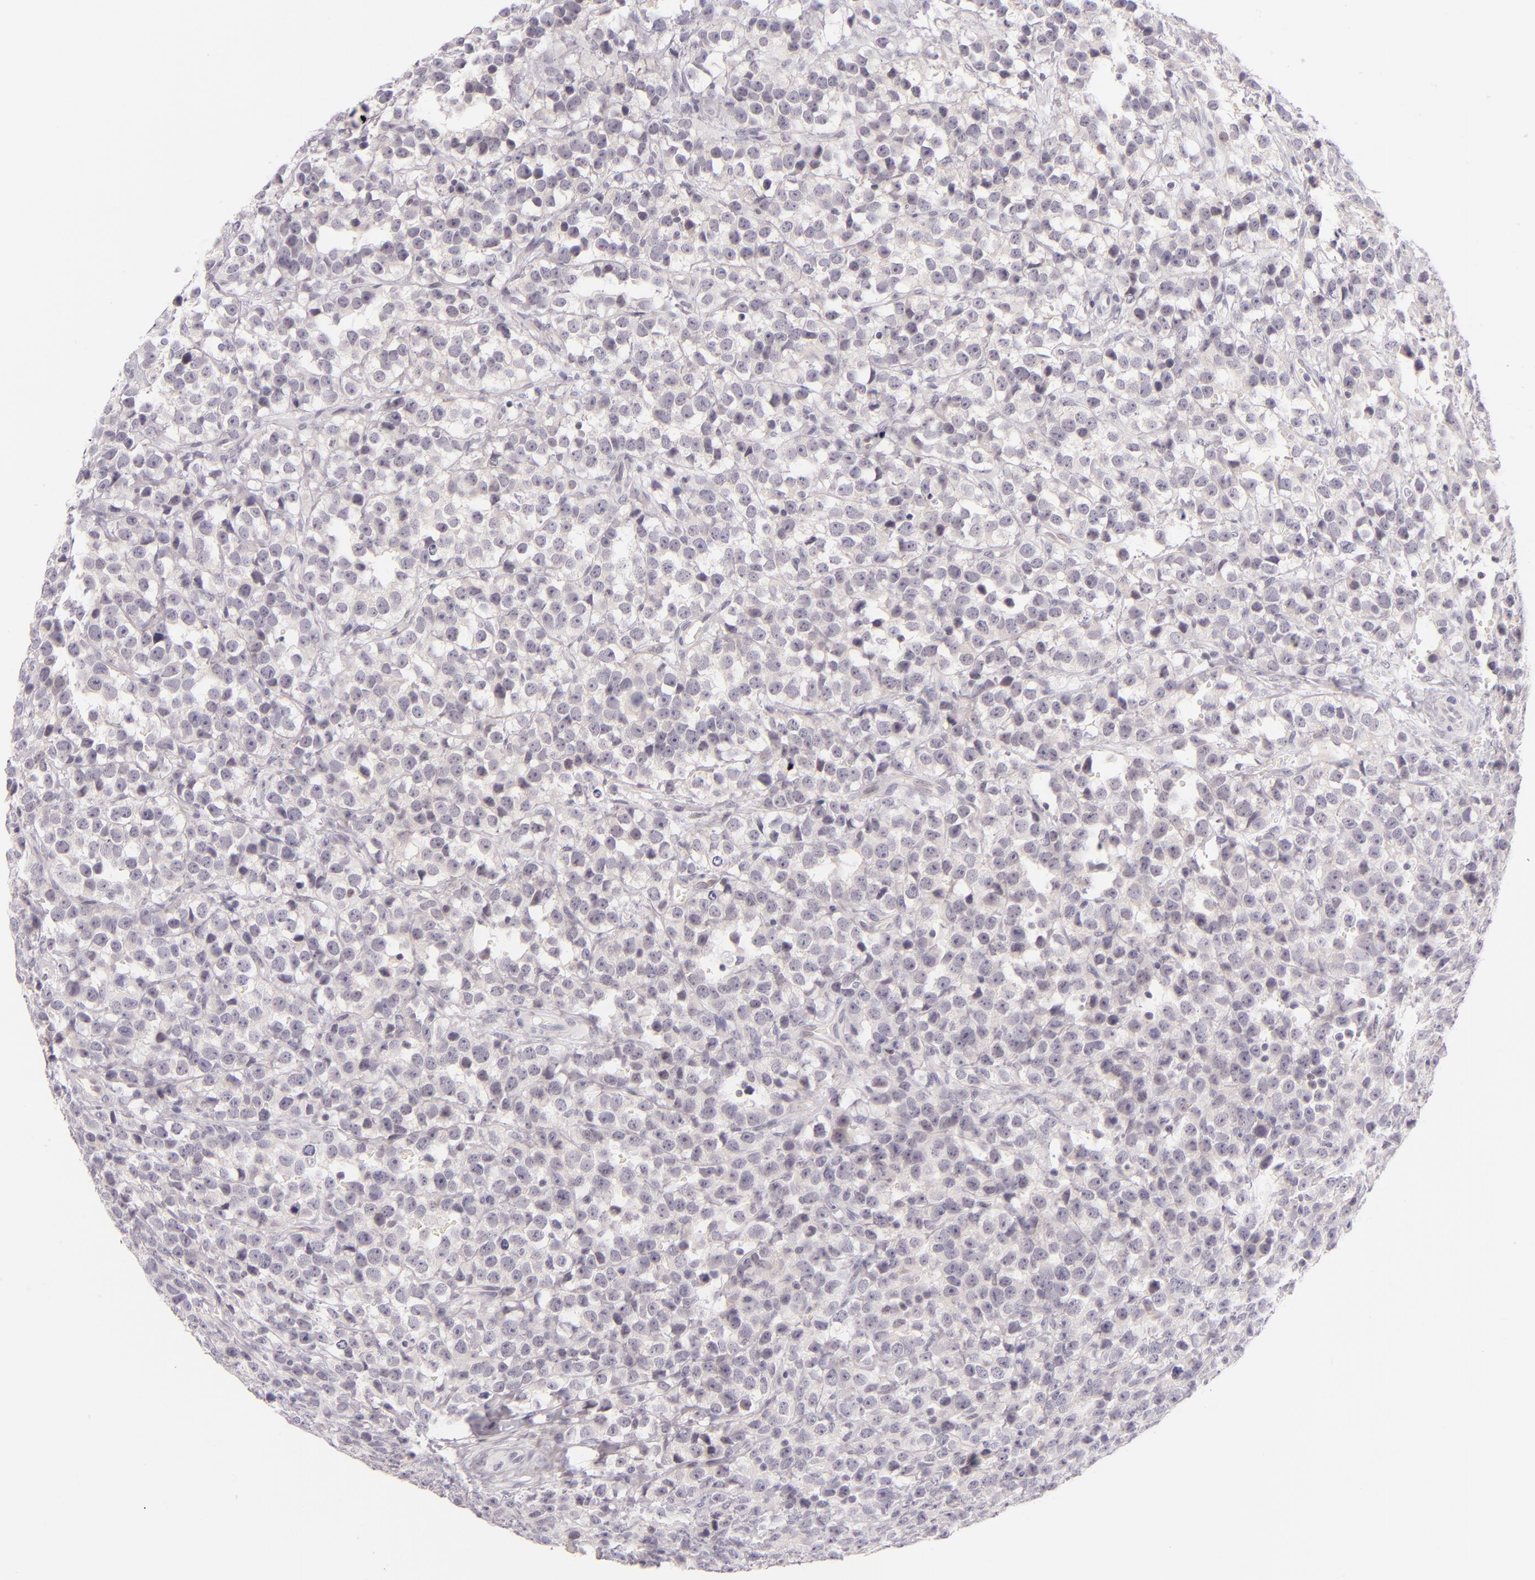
{"staining": {"intensity": "negative", "quantity": "none", "location": "none"}, "tissue": "testis cancer", "cell_type": "Tumor cells", "image_type": "cancer", "snomed": [{"axis": "morphology", "description": "Seminoma, NOS"}, {"axis": "topography", "description": "Testis"}], "caption": "Tumor cells show no significant staining in testis seminoma. Nuclei are stained in blue.", "gene": "BCL3", "patient": {"sex": "male", "age": 25}}